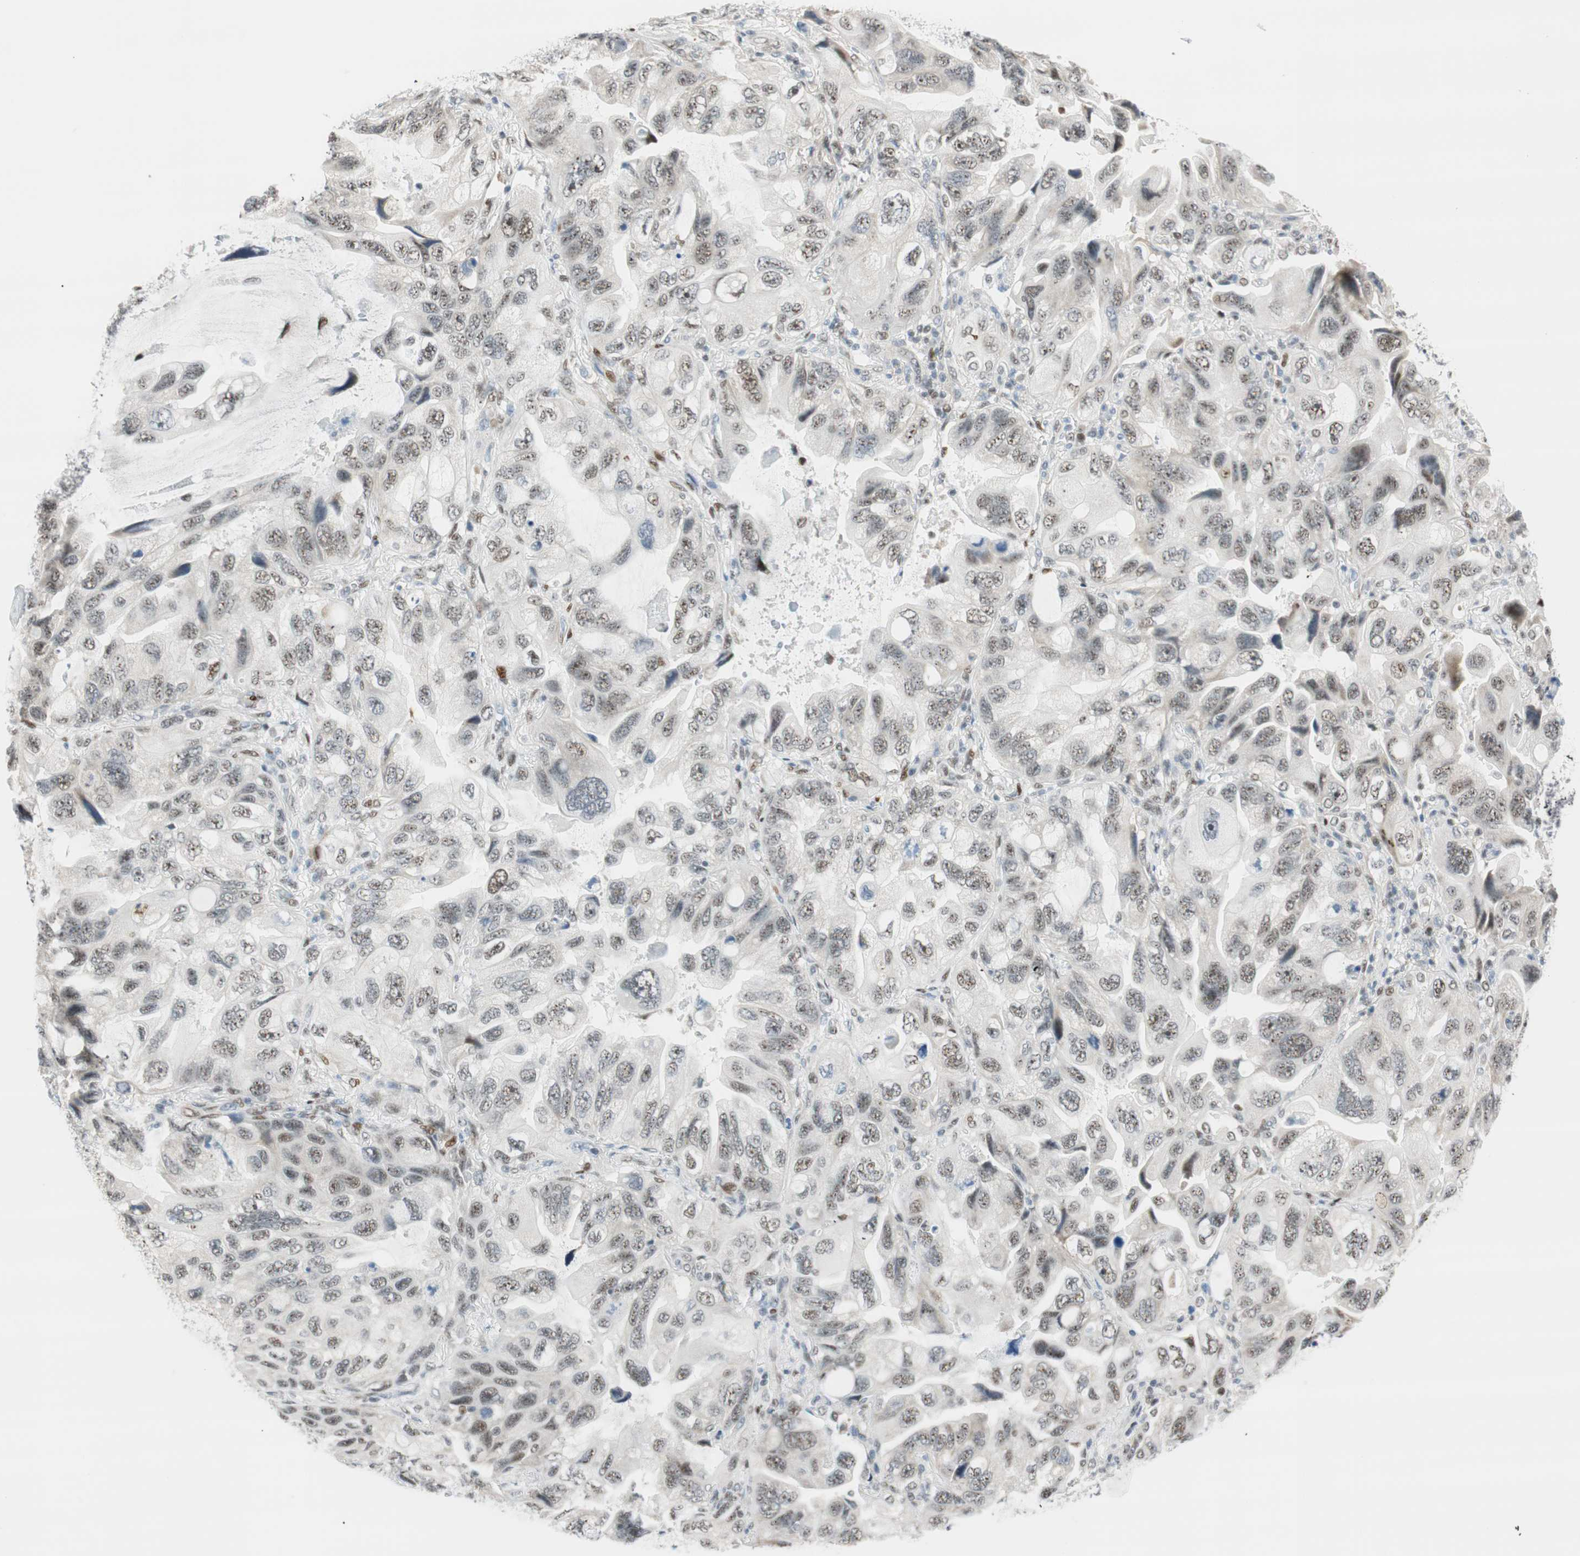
{"staining": {"intensity": "weak", "quantity": "25%-75%", "location": "nuclear"}, "tissue": "lung cancer", "cell_type": "Tumor cells", "image_type": "cancer", "snomed": [{"axis": "morphology", "description": "Squamous cell carcinoma, NOS"}, {"axis": "topography", "description": "Lung"}], "caption": "Immunohistochemistry (DAB (3,3'-diaminobenzidine)) staining of squamous cell carcinoma (lung) exhibits weak nuclear protein positivity in about 25%-75% of tumor cells. The protein is stained brown, and the nuclei are stained in blue (DAB (3,3'-diaminobenzidine) IHC with brightfield microscopy, high magnification).", "gene": "MSX2", "patient": {"sex": "female", "age": 73}}